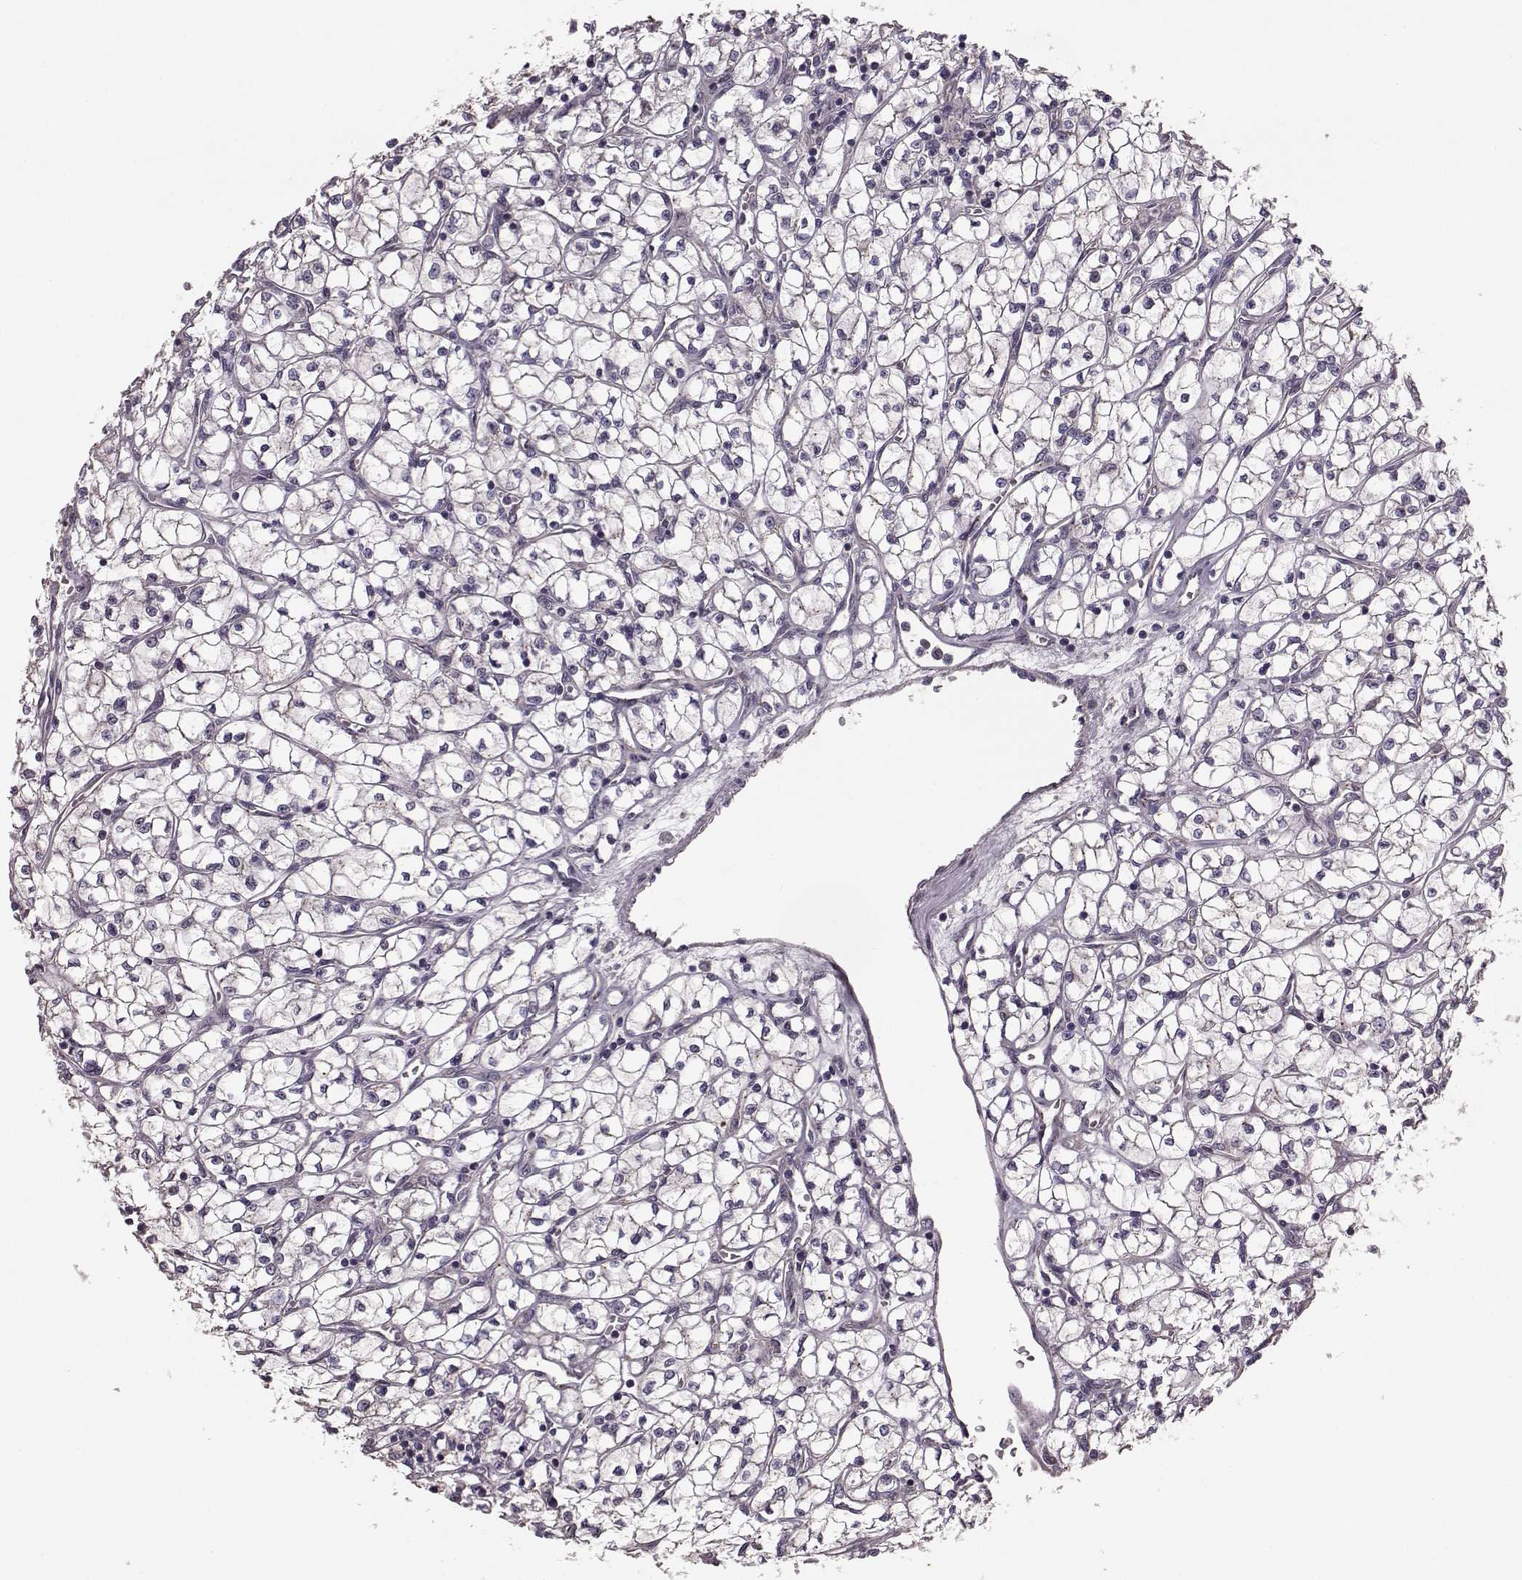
{"staining": {"intensity": "negative", "quantity": "none", "location": "none"}, "tissue": "renal cancer", "cell_type": "Tumor cells", "image_type": "cancer", "snomed": [{"axis": "morphology", "description": "Adenocarcinoma, NOS"}, {"axis": "topography", "description": "Kidney"}], "caption": "An image of human renal adenocarcinoma is negative for staining in tumor cells. (DAB (3,3'-diaminobenzidine) immunohistochemistry (IHC), high magnification).", "gene": "NTF3", "patient": {"sex": "female", "age": 64}}